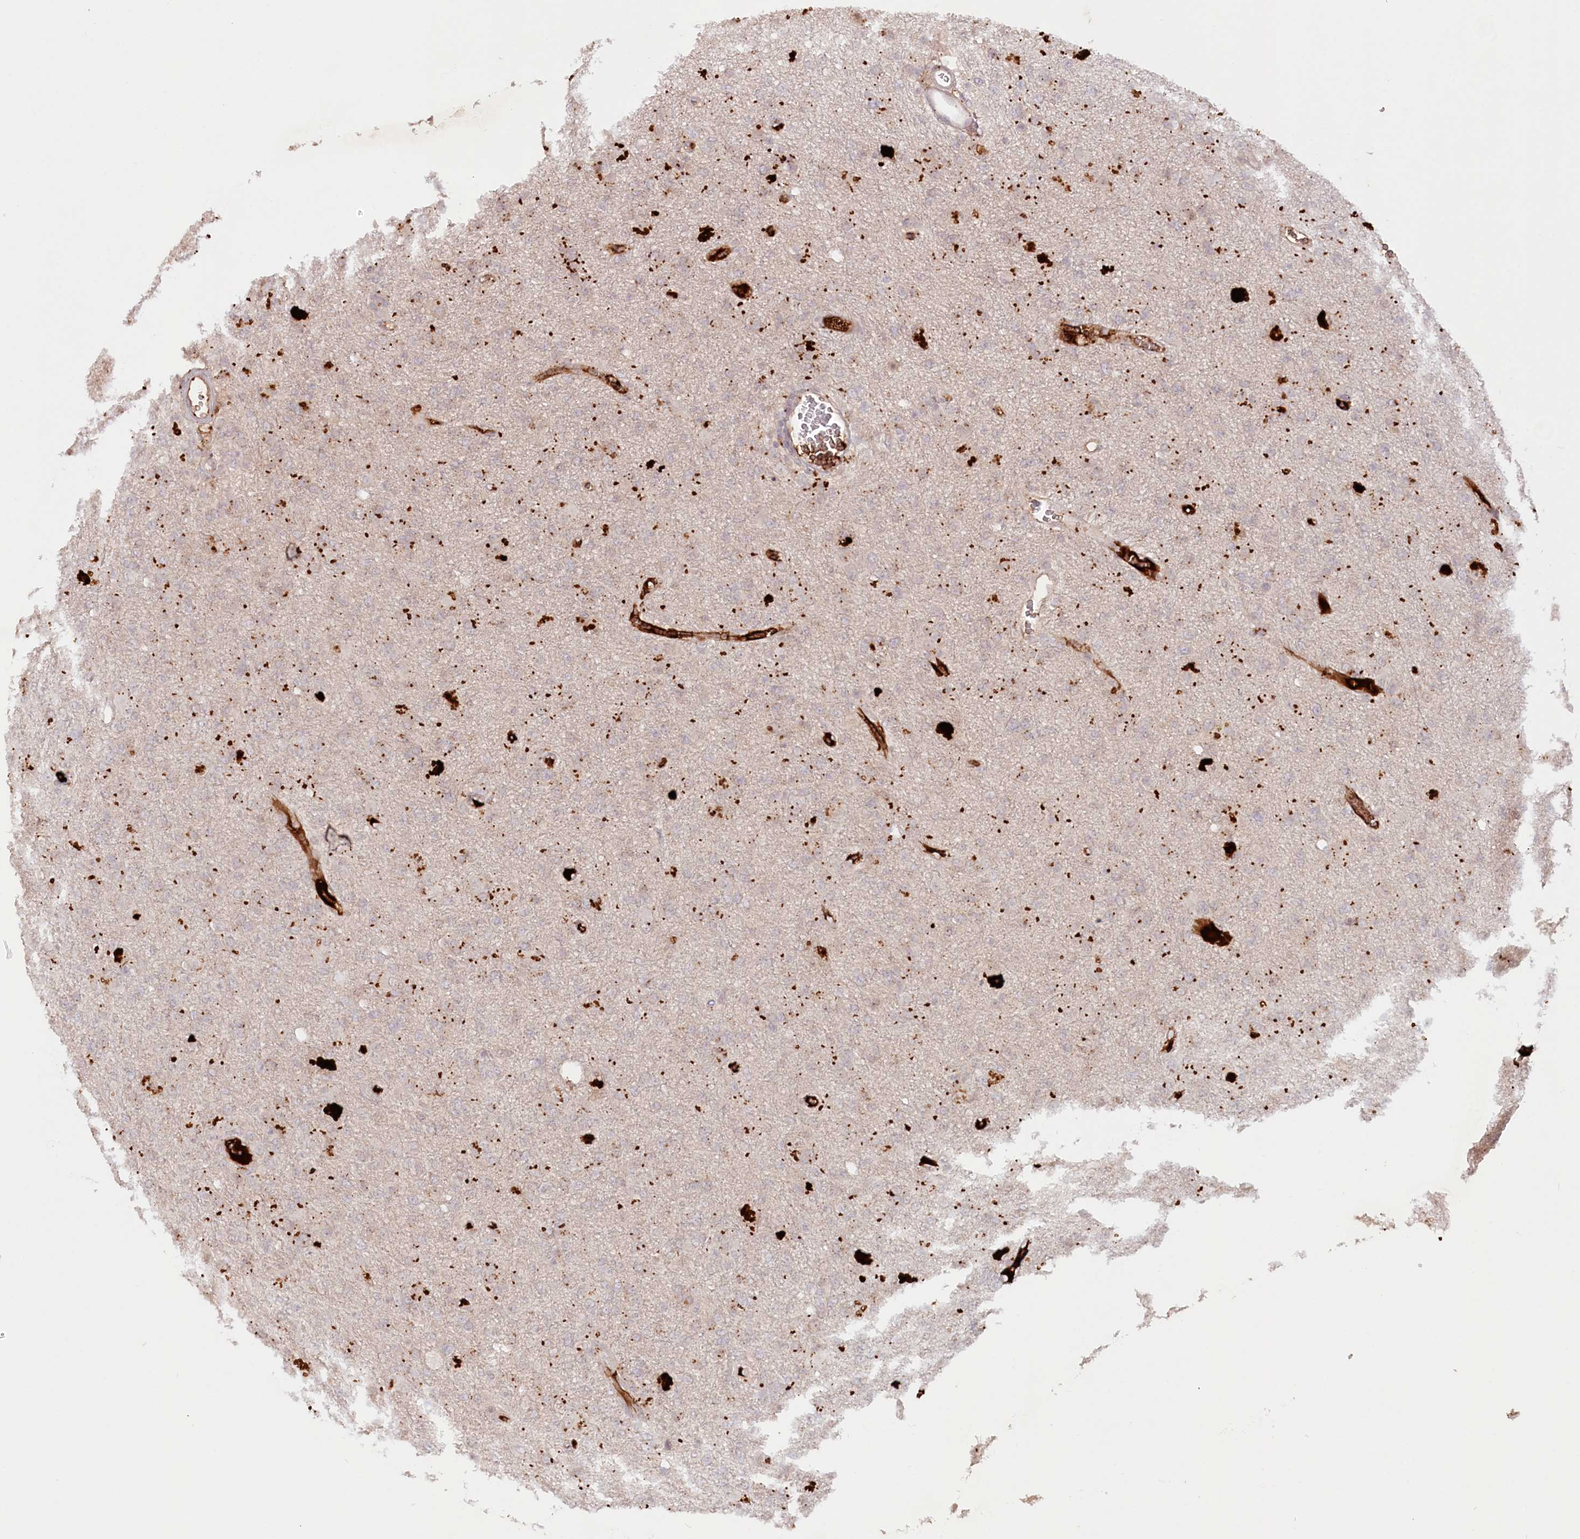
{"staining": {"intensity": "negative", "quantity": "none", "location": "none"}, "tissue": "glioma", "cell_type": "Tumor cells", "image_type": "cancer", "snomed": [{"axis": "morphology", "description": "Glioma, malignant, High grade"}, {"axis": "topography", "description": "Brain"}], "caption": "High power microscopy image of an immunohistochemistry image of high-grade glioma (malignant), revealing no significant positivity in tumor cells.", "gene": "PSAPL1", "patient": {"sex": "female", "age": 57}}